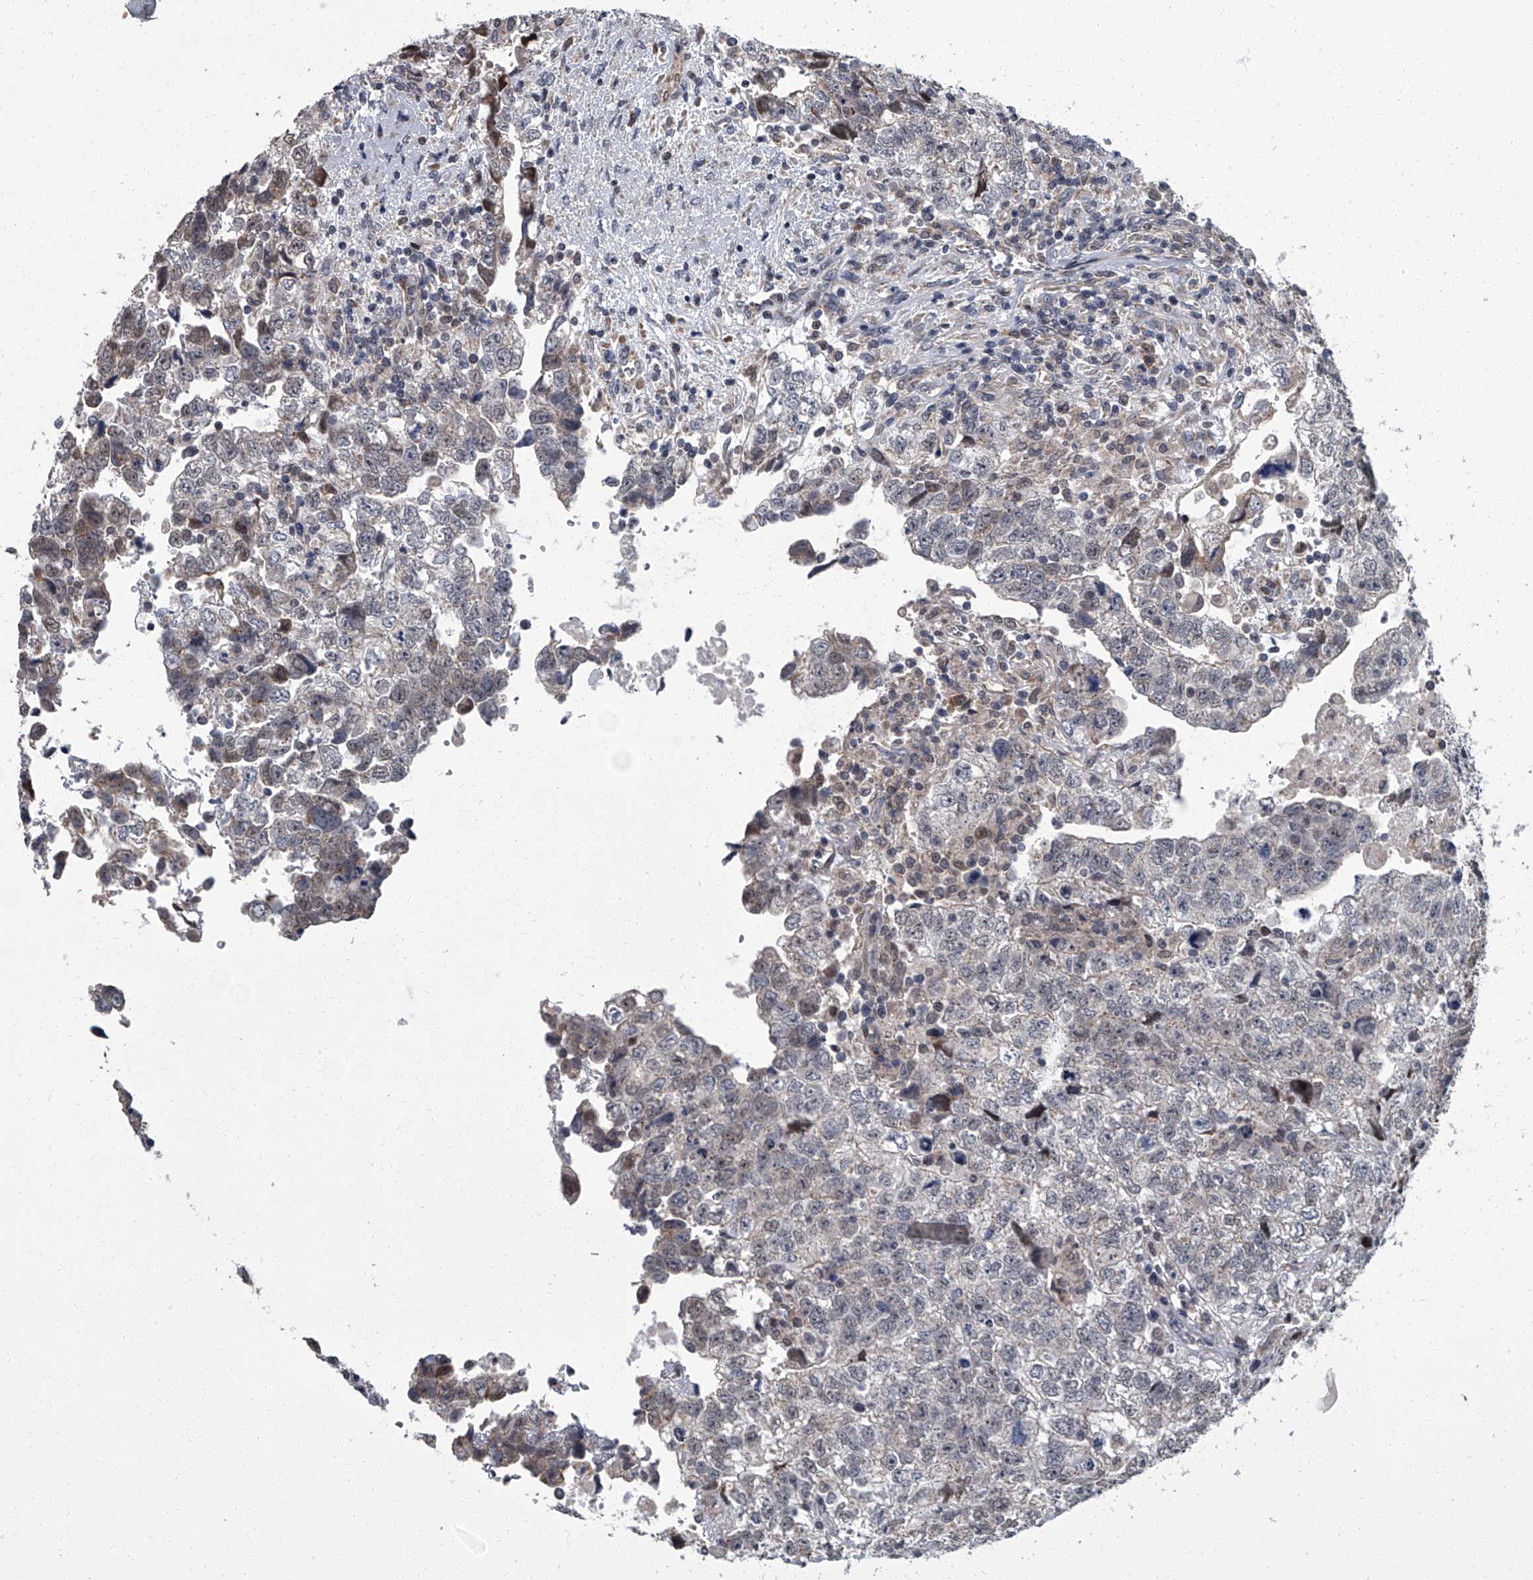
{"staining": {"intensity": "negative", "quantity": "none", "location": "none"}, "tissue": "testis cancer", "cell_type": "Tumor cells", "image_type": "cancer", "snomed": [{"axis": "morphology", "description": "Carcinoma, Embryonal, NOS"}, {"axis": "topography", "description": "Testis"}], "caption": "DAB (3,3'-diaminobenzidine) immunohistochemical staining of human testis embryonal carcinoma exhibits no significant positivity in tumor cells.", "gene": "ZNF274", "patient": {"sex": "male", "age": 37}}